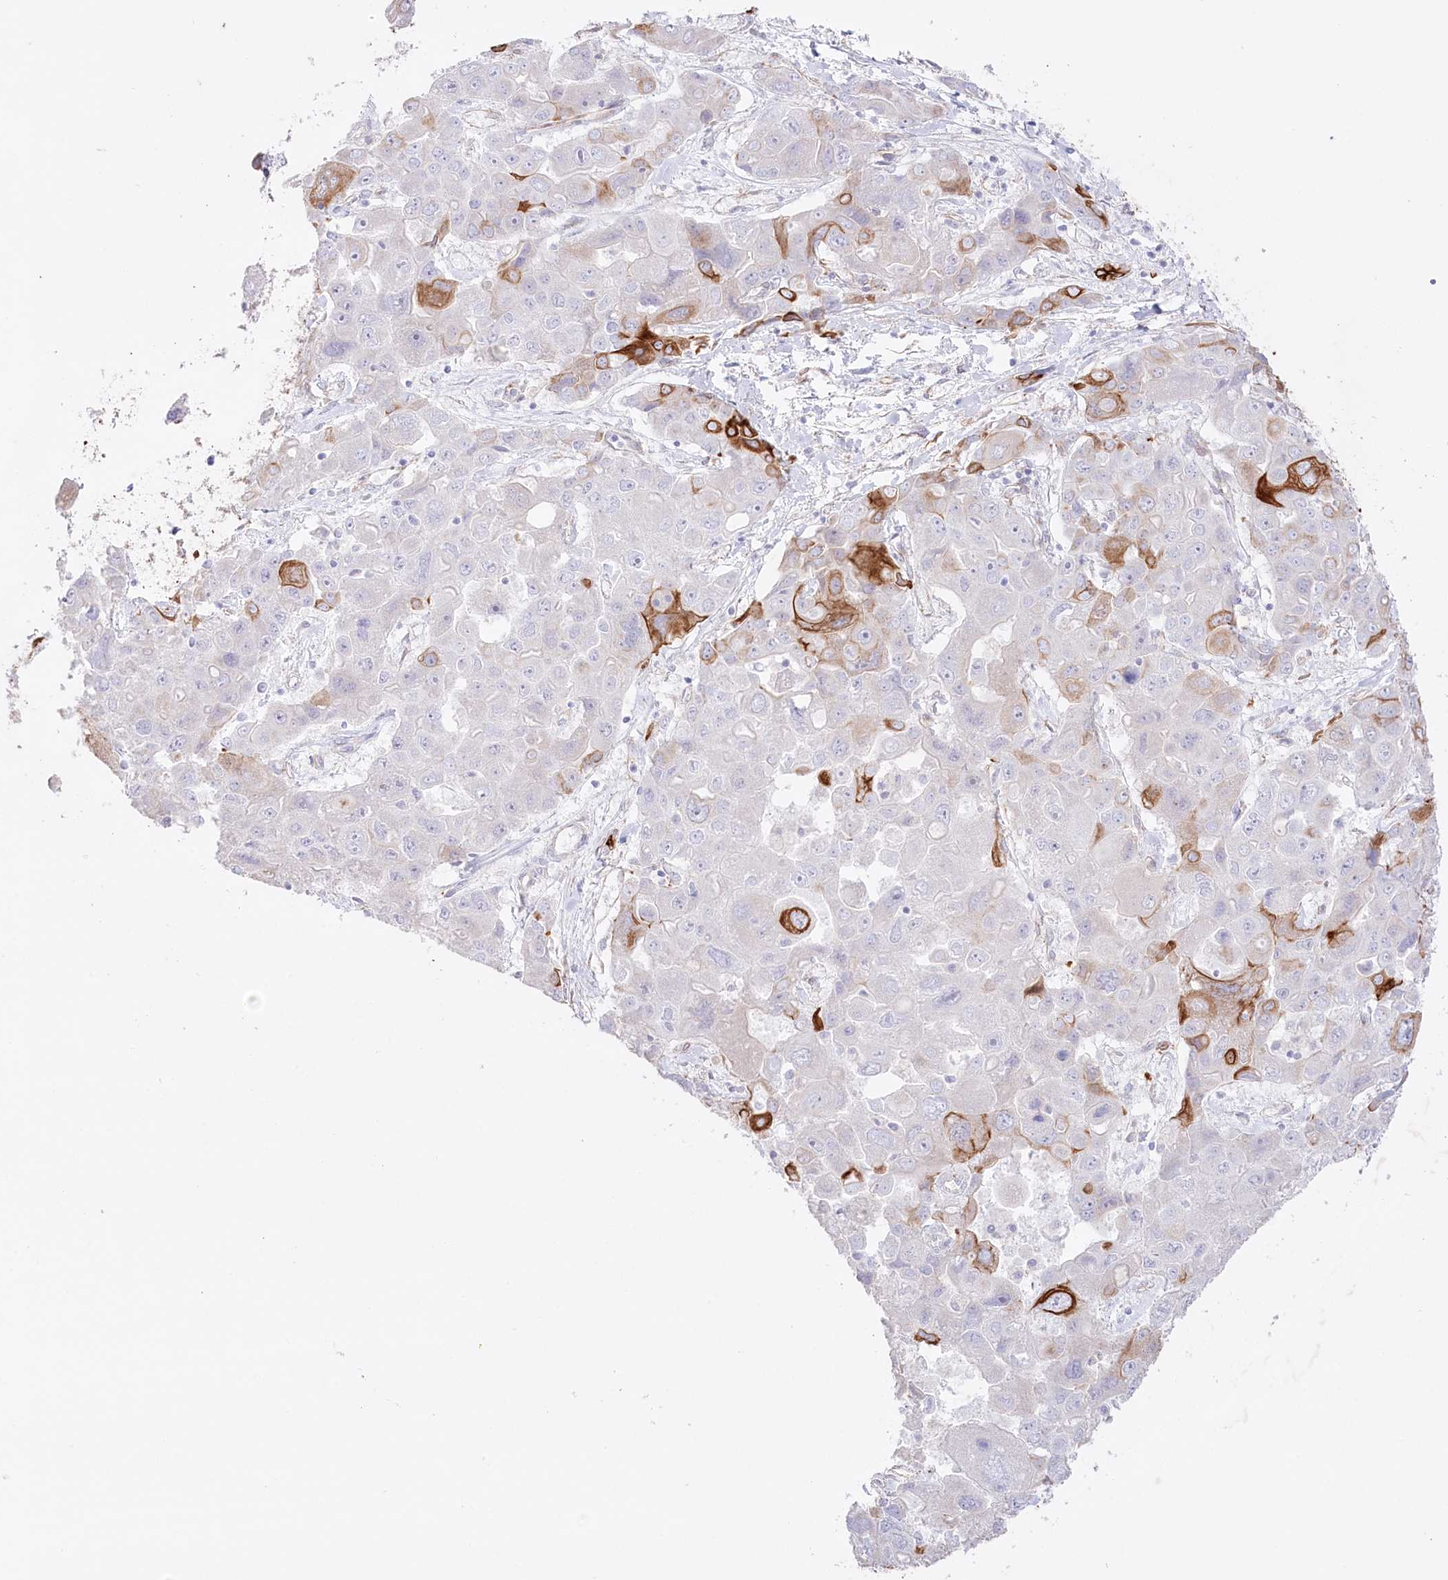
{"staining": {"intensity": "strong", "quantity": "<25%", "location": "cytoplasmic/membranous"}, "tissue": "liver cancer", "cell_type": "Tumor cells", "image_type": "cancer", "snomed": [{"axis": "morphology", "description": "Cholangiocarcinoma"}, {"axis": "topography", "description": "Liver"}], "caption": "IHC photomicrograph of cholangiocarcinoma (liver) stained for a protein (brown), which demonstrates medium levels of strong cytoplasmic/membranous positivity in about <25% of tumor cells.", "gene": "SLC39A10", "patient": {"sex": "male", "age": 67}}